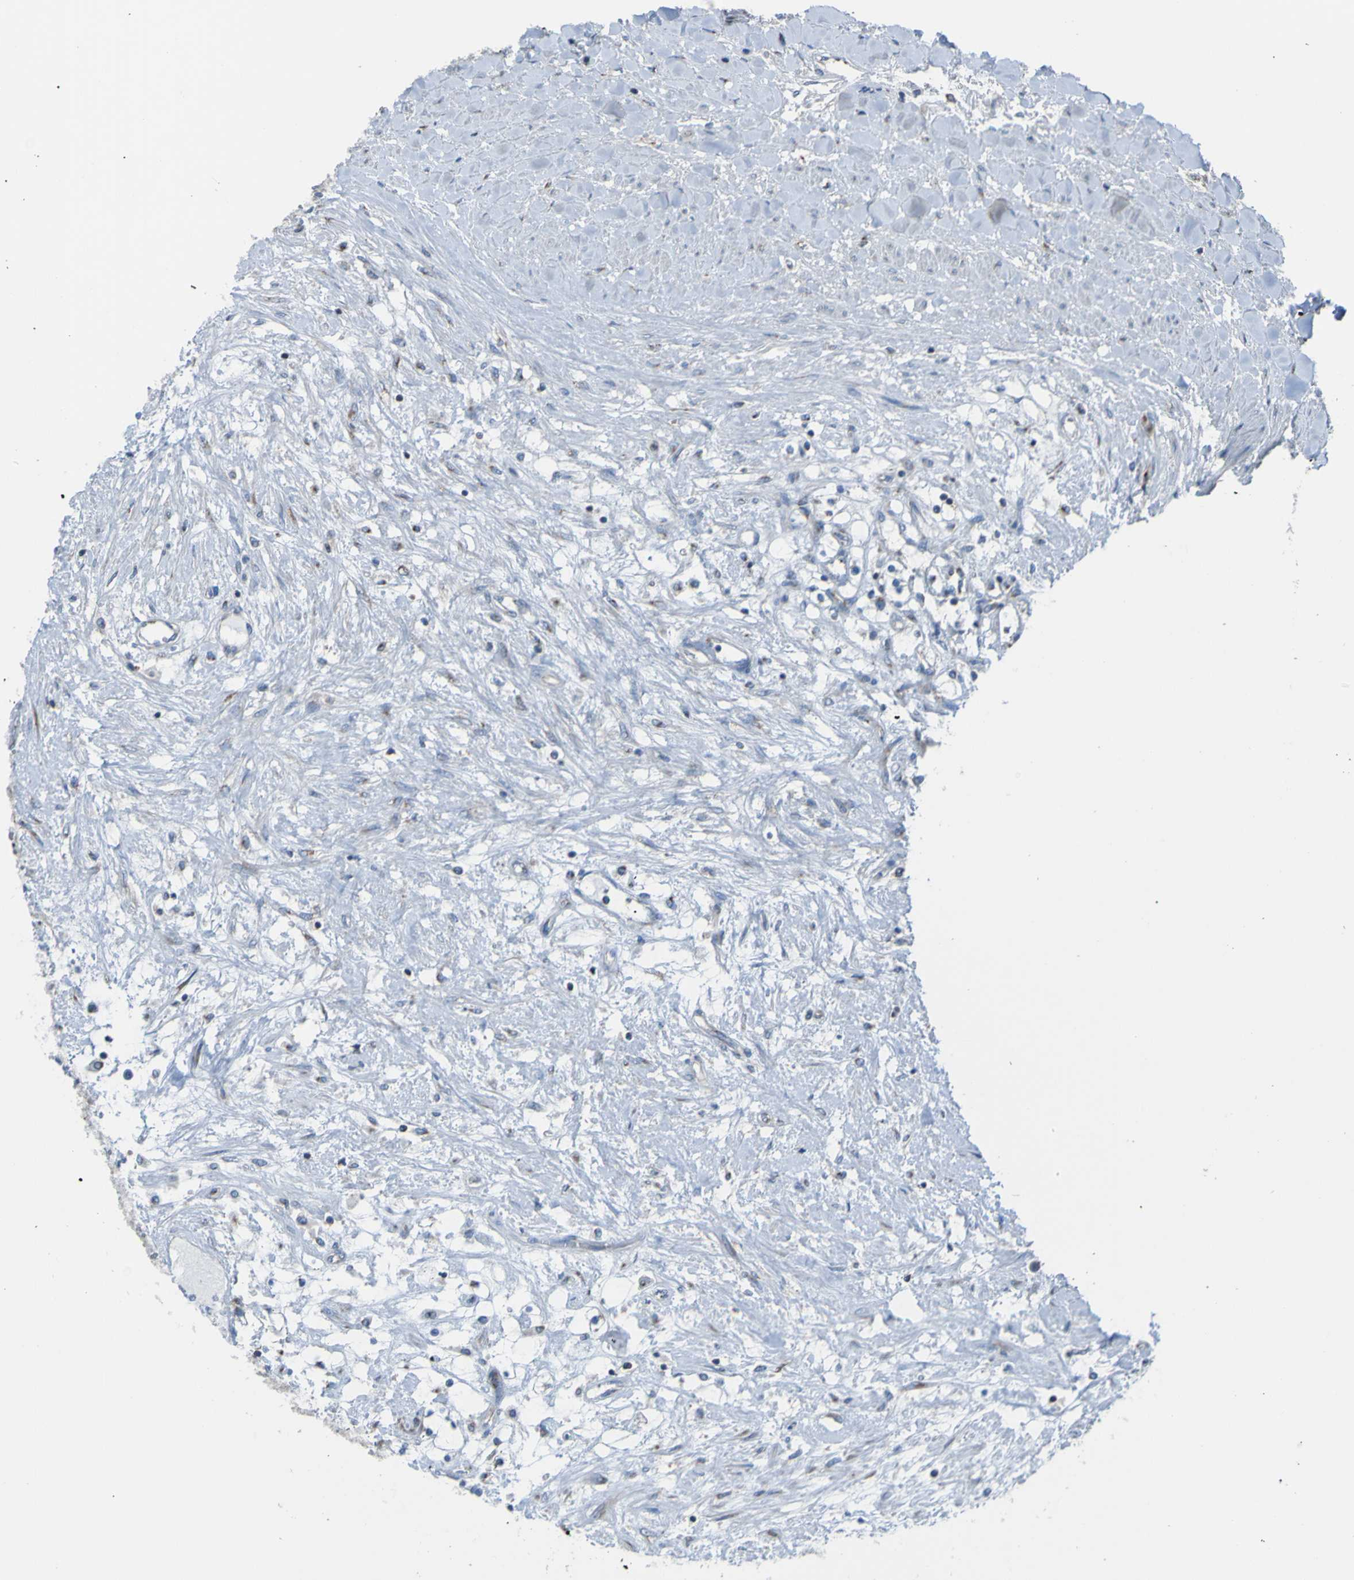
{"staining": {"intensity": "negative", "quantity": "none", "location": "none"}, "tissue": "renal cancer", "cell_type": "Tumor cells", "image_type": "cancer", "snomed": [{"axis": "morphology", "description": "Adenocarcinoma, NOS"}, {"axis": "topography", "description": "Kidney"}], "caption": "Human renal cancer stained for a protein using immunohistochemistry (IHC) displays no positivity in tumor cells.", "gene": "MINAR1", "patient": {"sex": "male", "age": 68}}